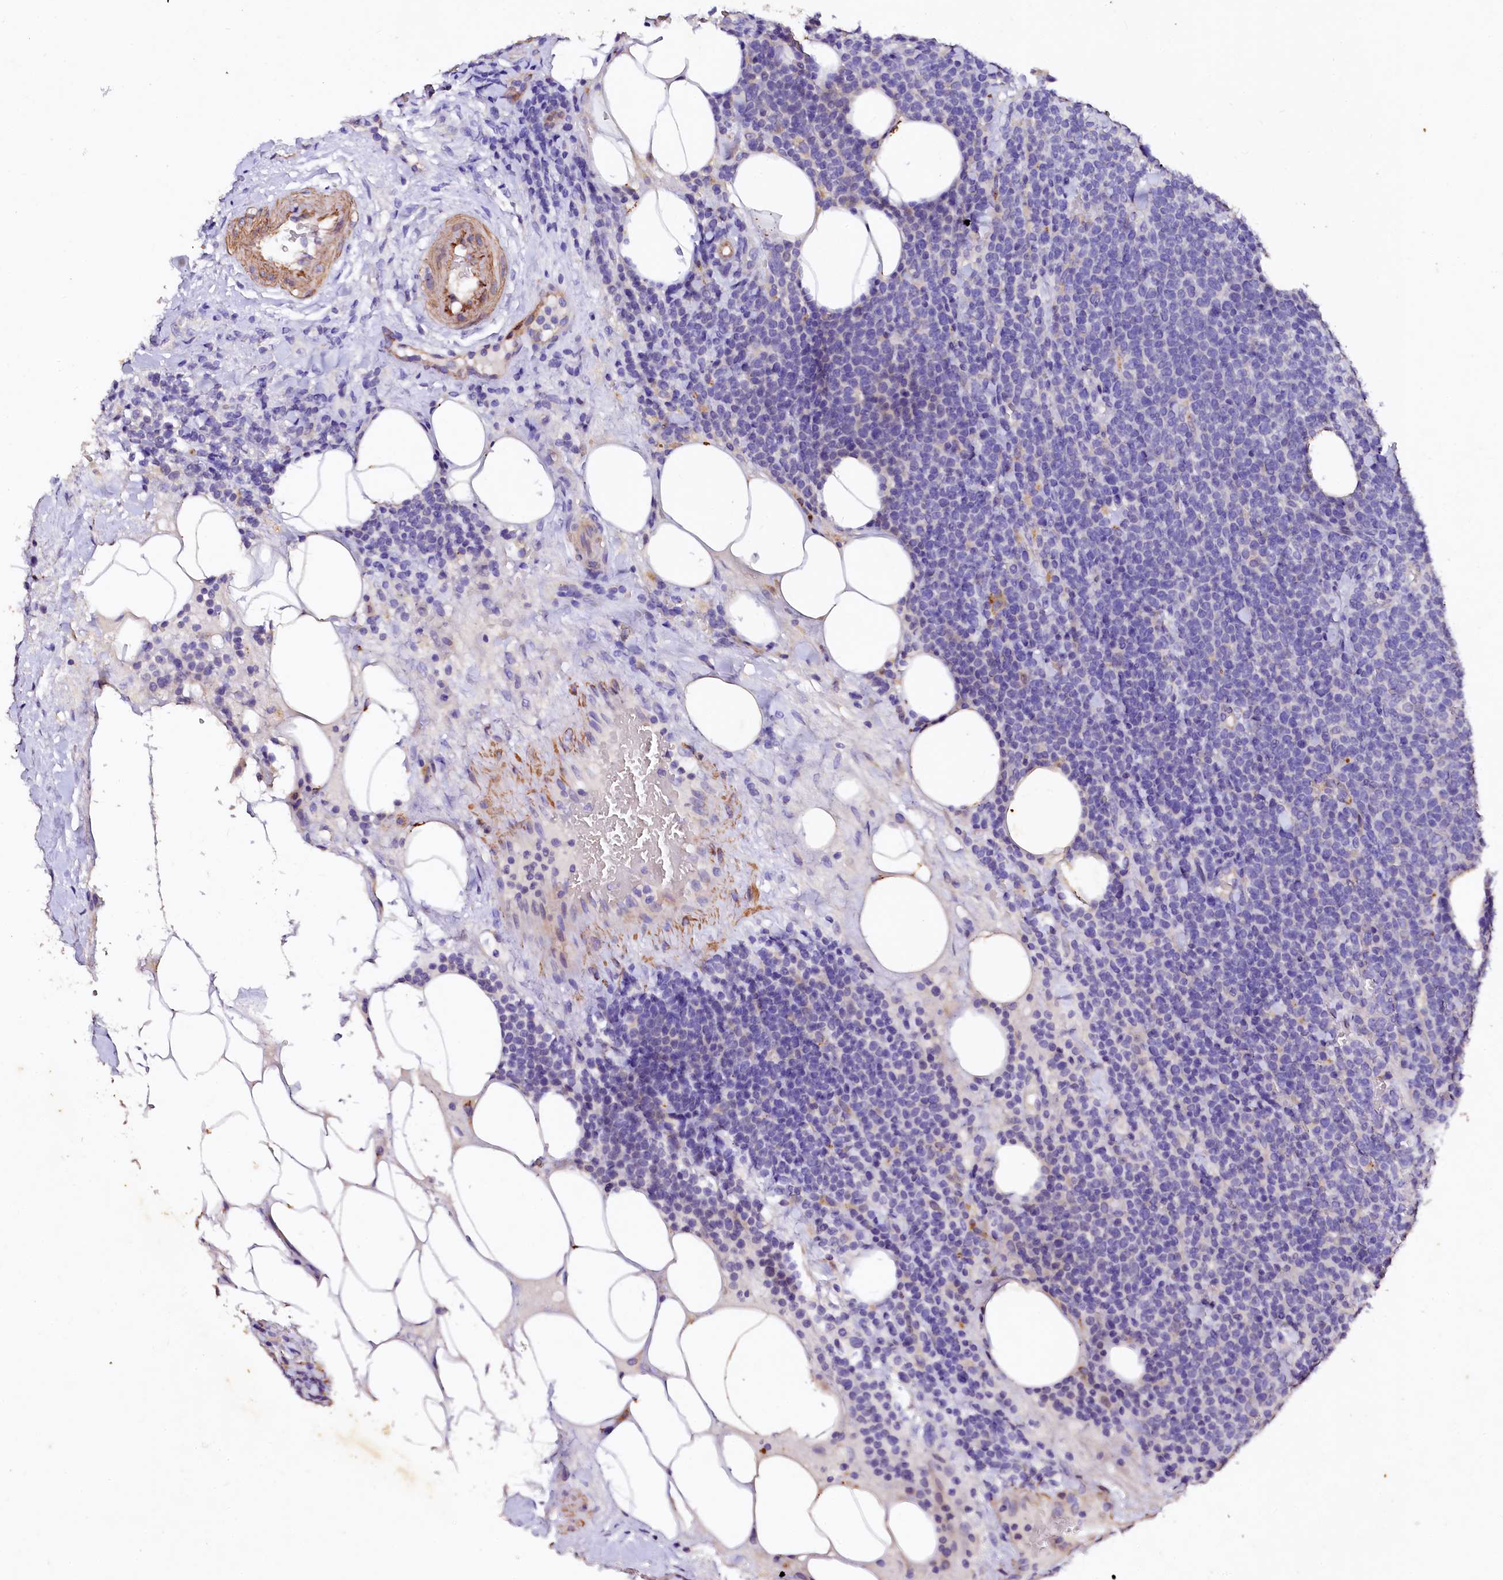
{"staining": {"intensity": "negative", "quantity": "none", "location": "none"}, "tissue": "lymphoma", "cell_type": "Tumor cells", "image_type": "cancer", "snomed": [{"axis": "morphology", "description": "Malignant lymphoma, non-Hodgkin's type, High grade"}, {"axis": "topography", "description": "Lymph node"}], "caption": "A photomicrograph of high-grade malignant lymphoma, non-Hodgkin's type stained for a protein reveals no brown staining in tumor cells. (Brightfield microscopy of DAB IHC at high magnification).", "gene": "VPS36", "patient": {"sex": "male", "age": 61}}